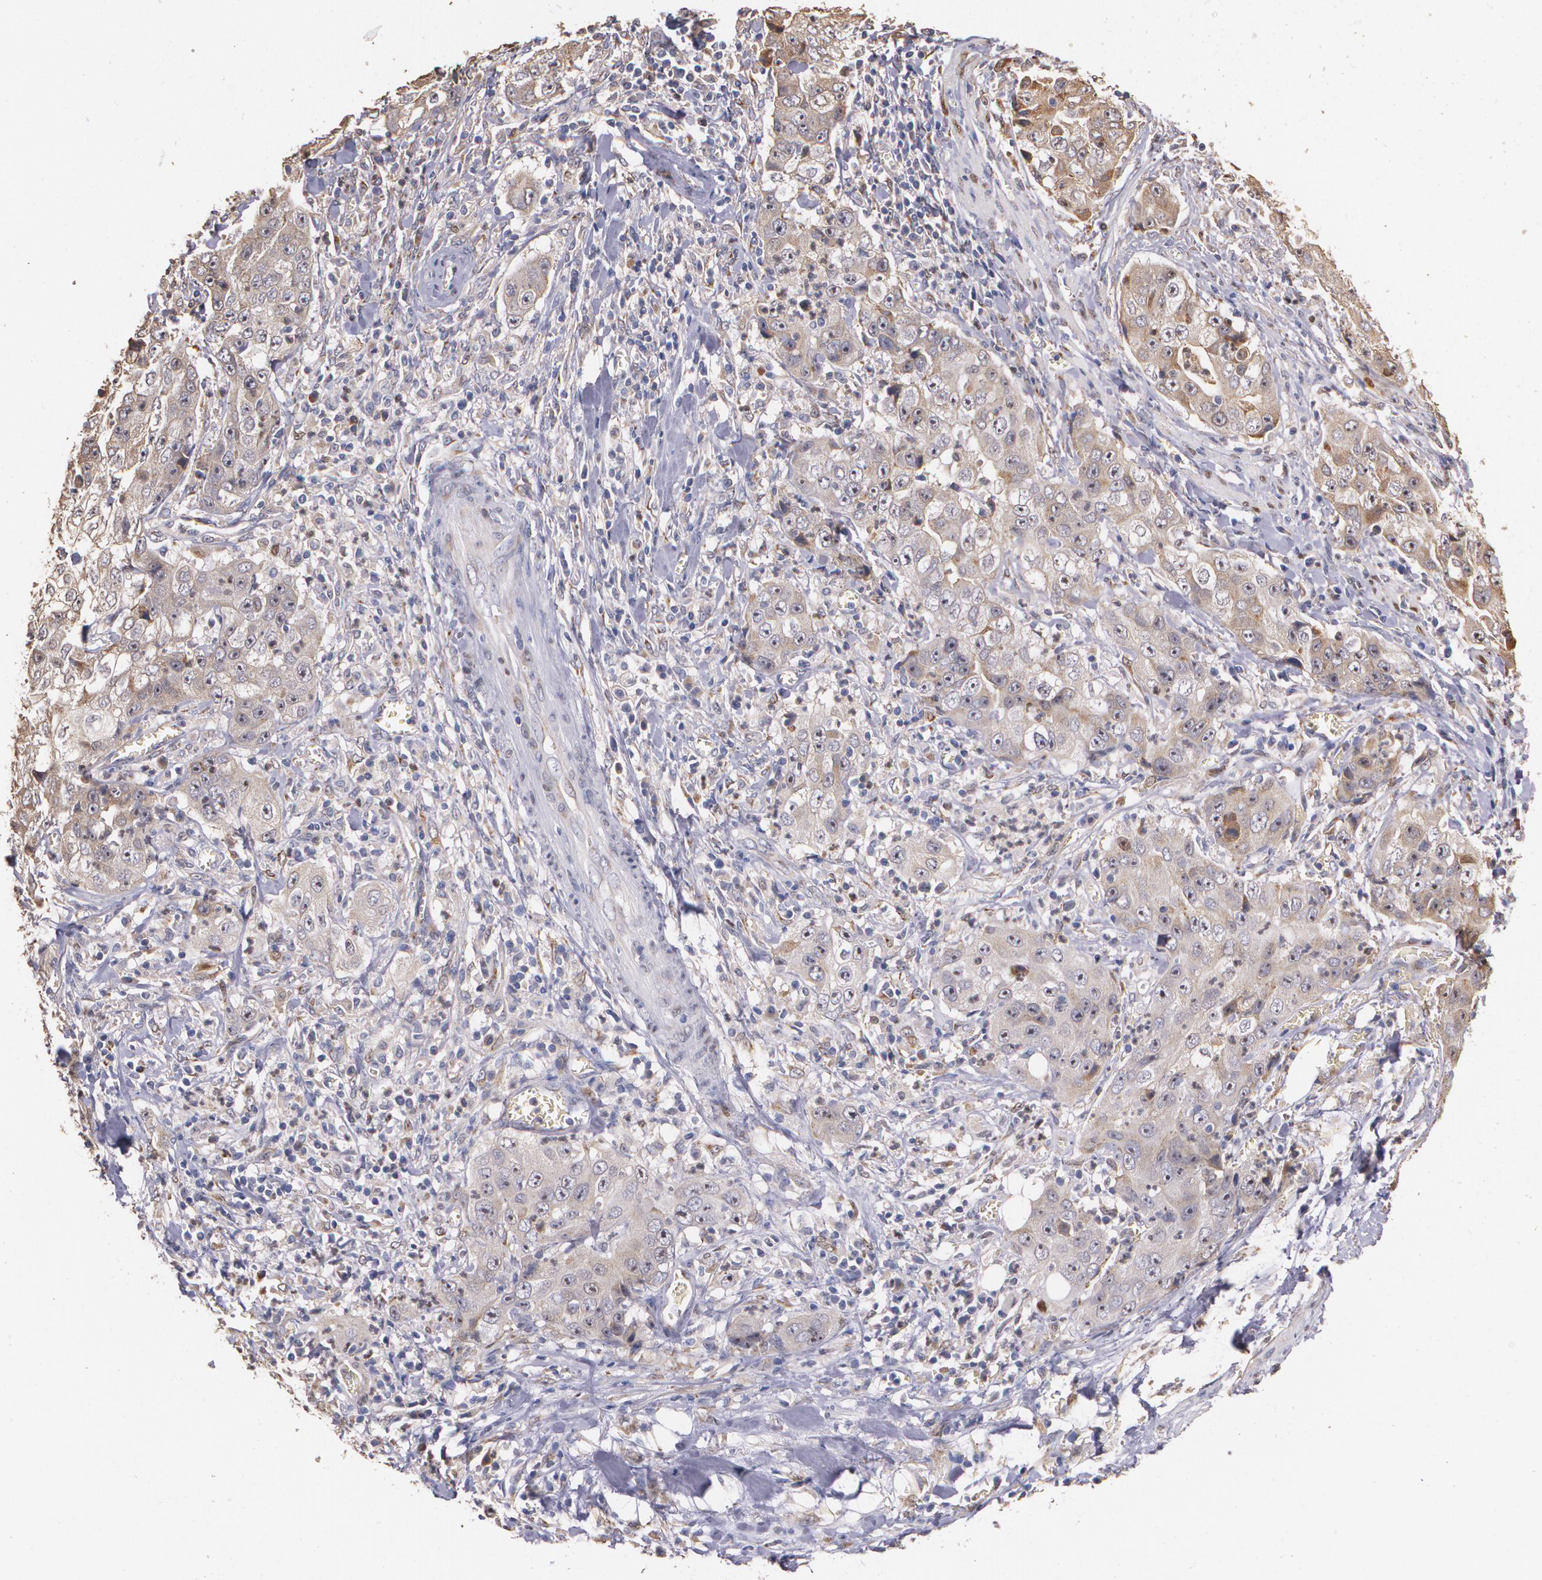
{"staining": {"intensity": "moderate", "quantity": ">75%", "location": "cytoplasmic/membranous"}, "tissue": "lung cancer", "cell_type": "Tumor cells", "image_type": "cancer", "snomed": [{"axis": "morphology", "description": "Squamous cell carcinoma, NOS"}, {"axis": "topography", "description": "Lung"}], "caption": "Protein analysis of lung squamous cell carcinoma tissue demonstrates moderate cytoplasmic/membranous positivity in about >75% of tumor cells. The protein of interest is shown in brown color, while the nuclei are stained blue.", "gene": "ATF3", "patient": {"sex": "male", "age": 64}}